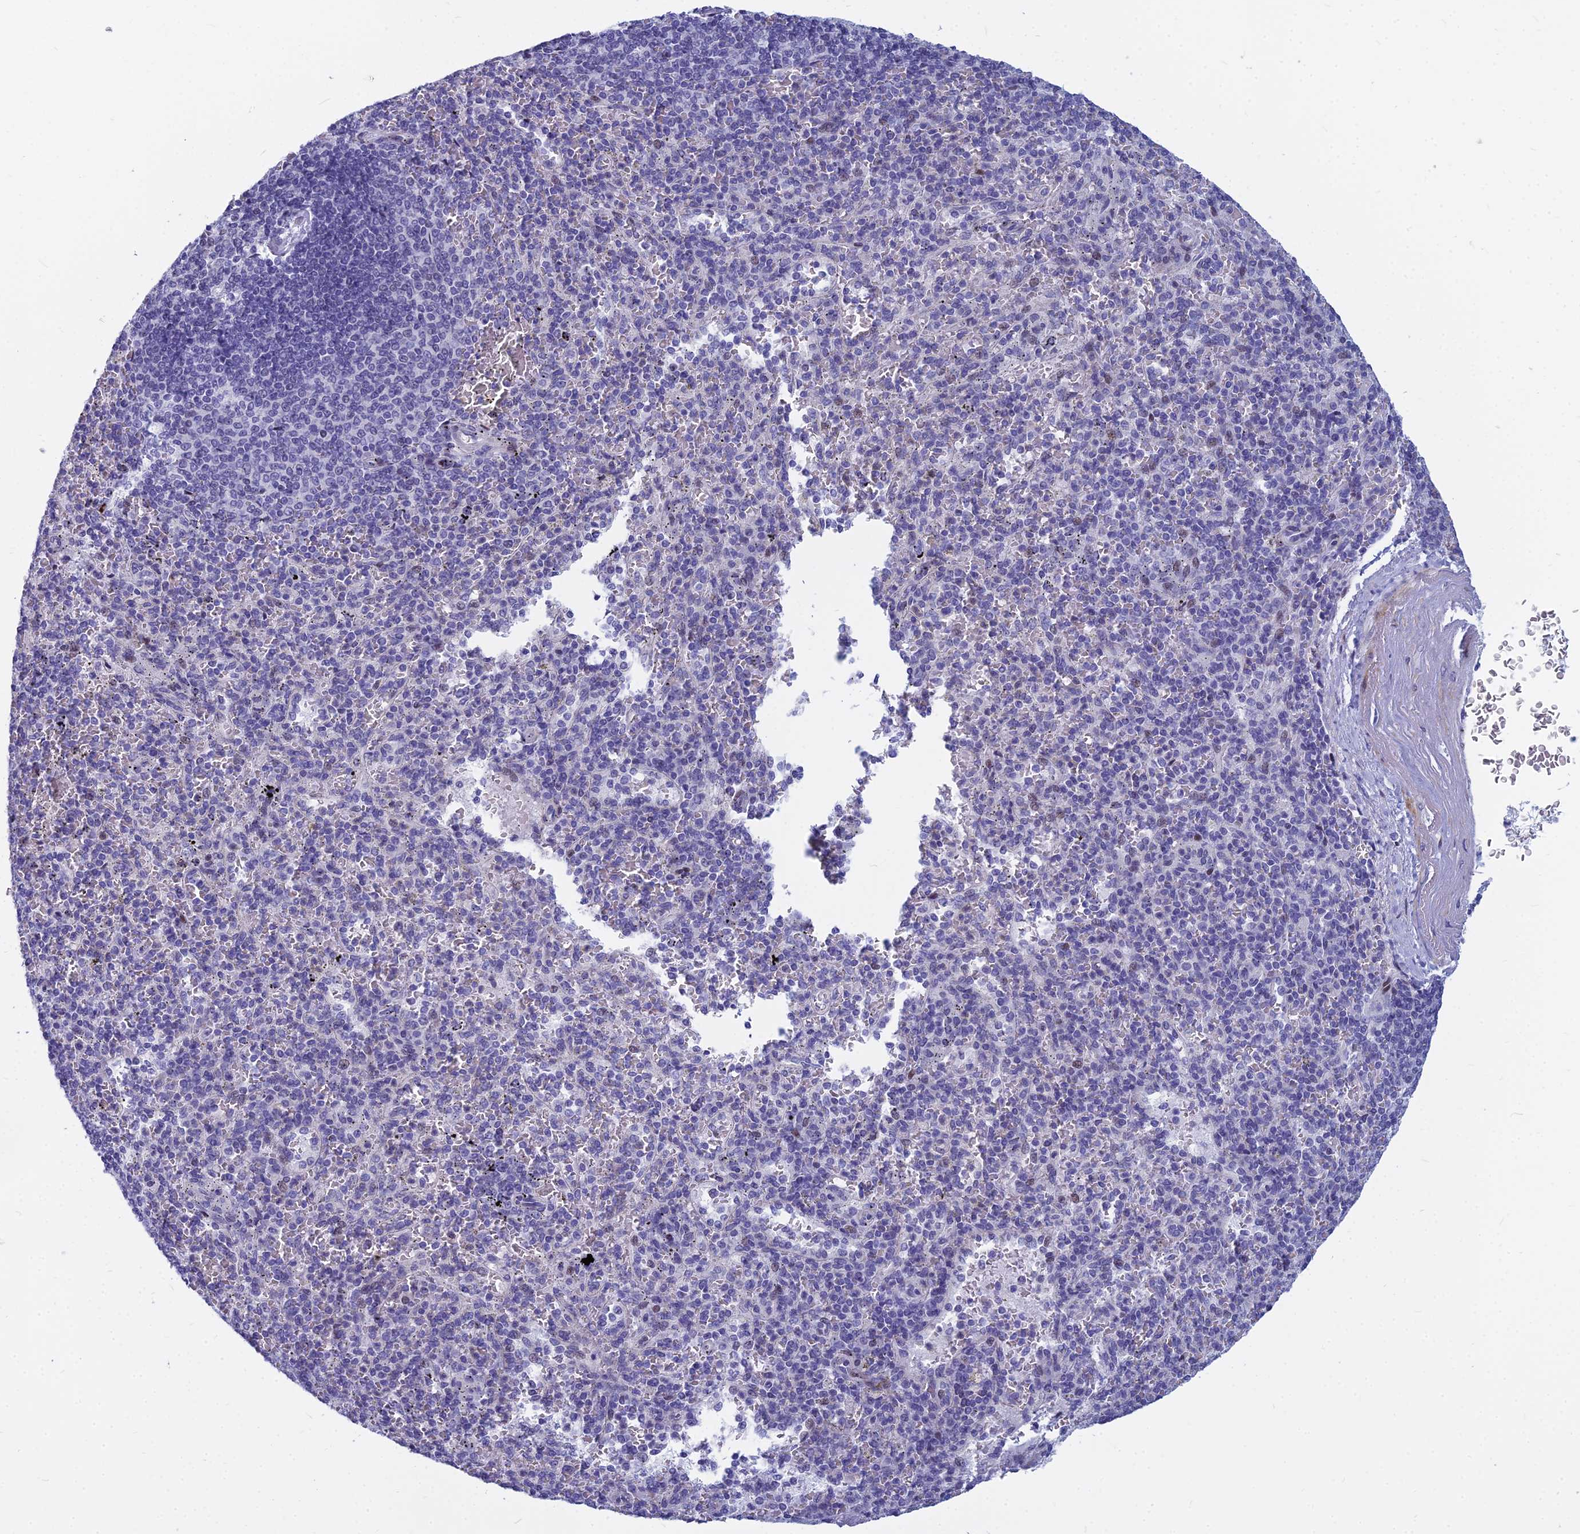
{"staining": {"intensity": "negative", "quantity": "none", "location": "none"}, "tissue": "spleen", "cell_type": "Cells in red pulp", "image_type": "normal", "snomed": [{"axis": "morphology", "description": "Normal tissue, NOS"}, {"axis": "topography", "description": "Spleen"}], "caption": "The micrograph reveals no staining of cells in red pulp in benign spleen. The staining was performed using DAB to visualize the protein expression in brown, while the nuclei were stained in blue with hematoxylin (Magnification: 20x).", "gene": "MYBPC2", "patient": {"sex": "male", "age": 82}}